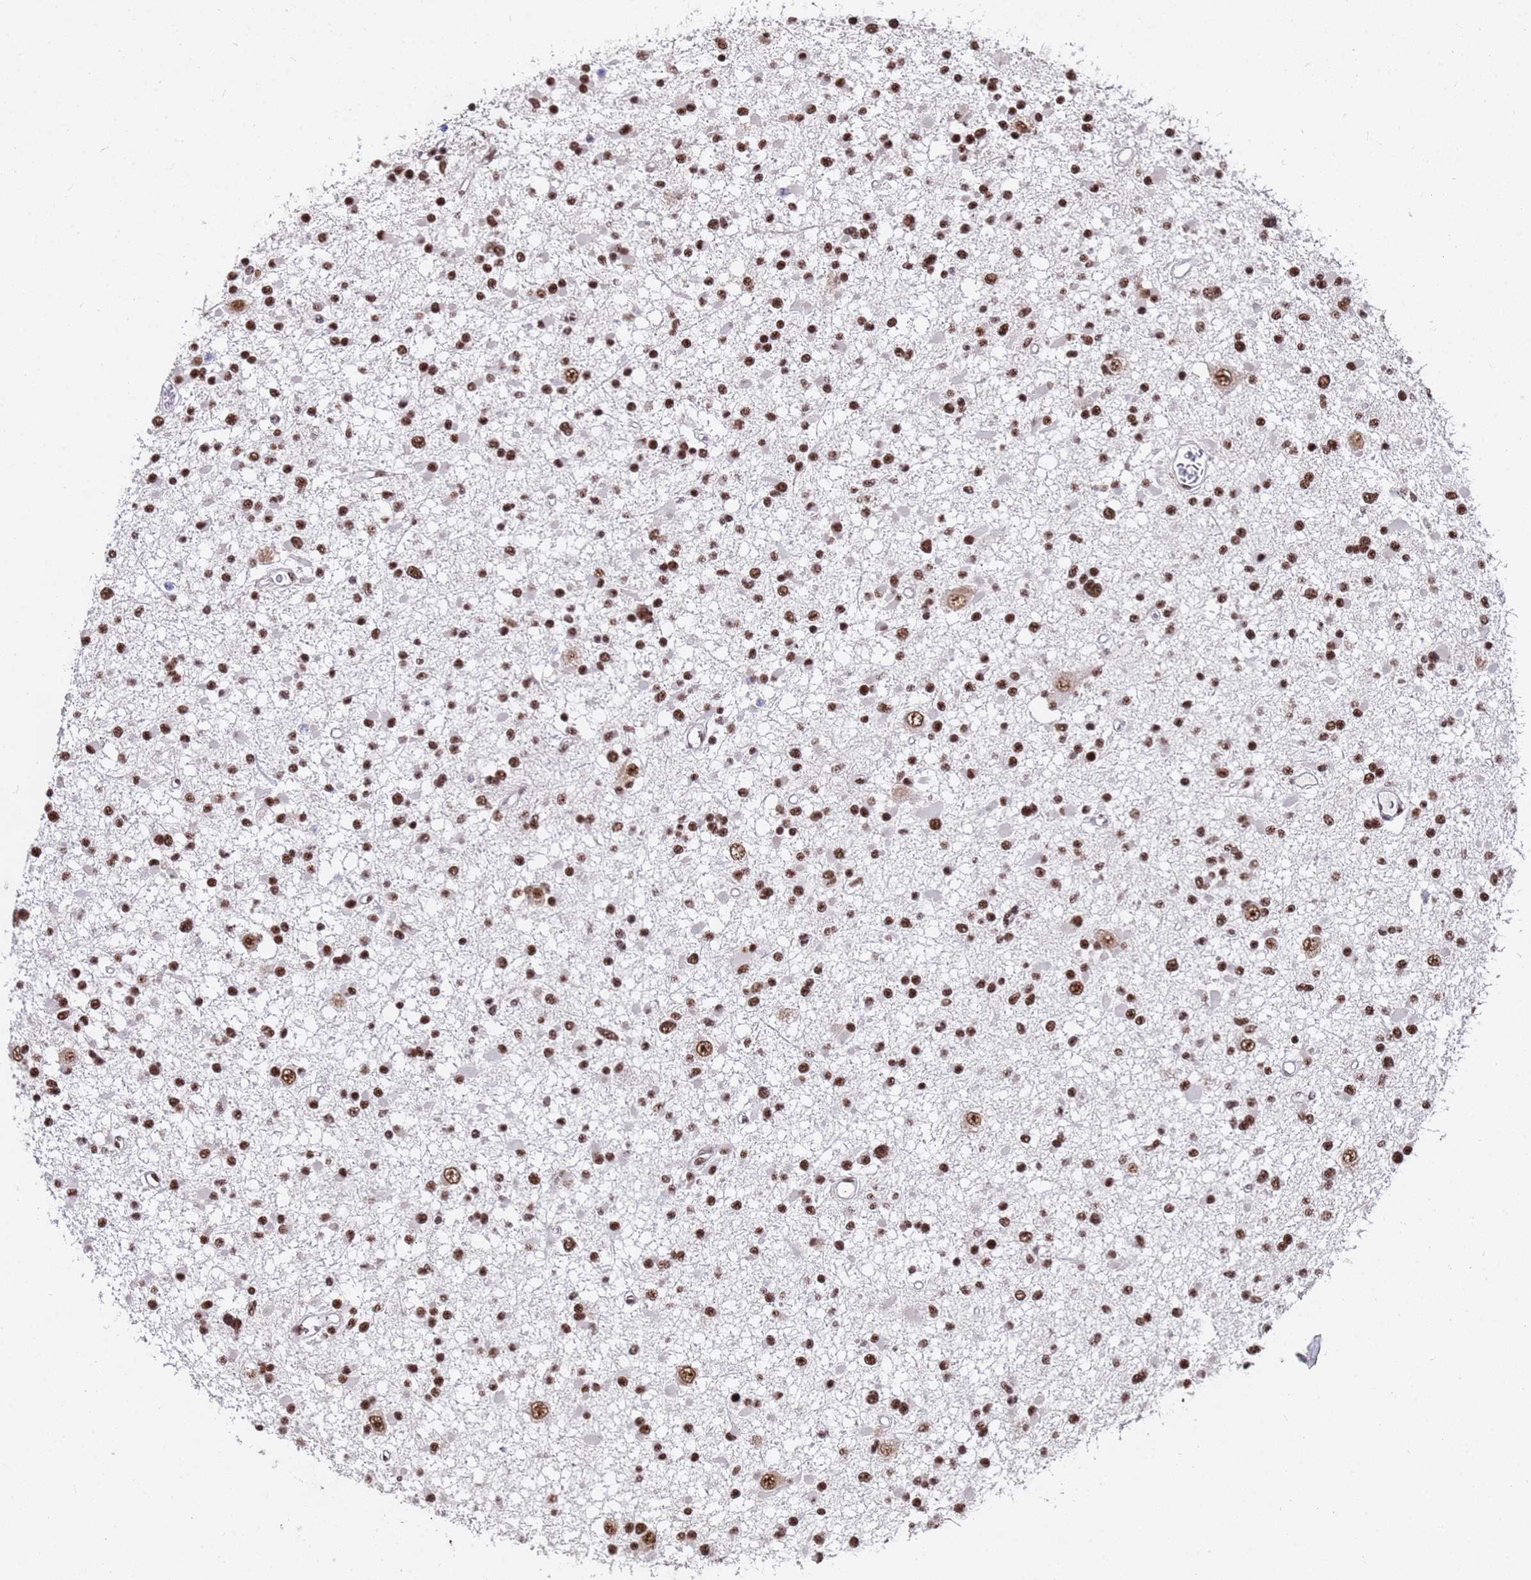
{"staining": {"intensity": "strong", "quantity": ">75%", "location": "nuclear"}, "tissue": "glioma", "cell_type": "Tumor cells", "image_type": "cancer", "snomed": [{"axis": "morphology", "description": "Glioma, malignant, Low grade"}, {"axis": "topography", "description": "Brain"}], "caption": "A high amount of strong nuclear positivity is appreciated in approximately >75% of tumor cells in glioma tissue. The staining was performed using DAB (3,3'-diaminobenzidine) to visualize the protein expression in brown, while the nuclei were stained in blue with hematoxylin (Magnification: 20x).", "gene": "SF3B2", "patient": {"sex": "female", "age": 22}}